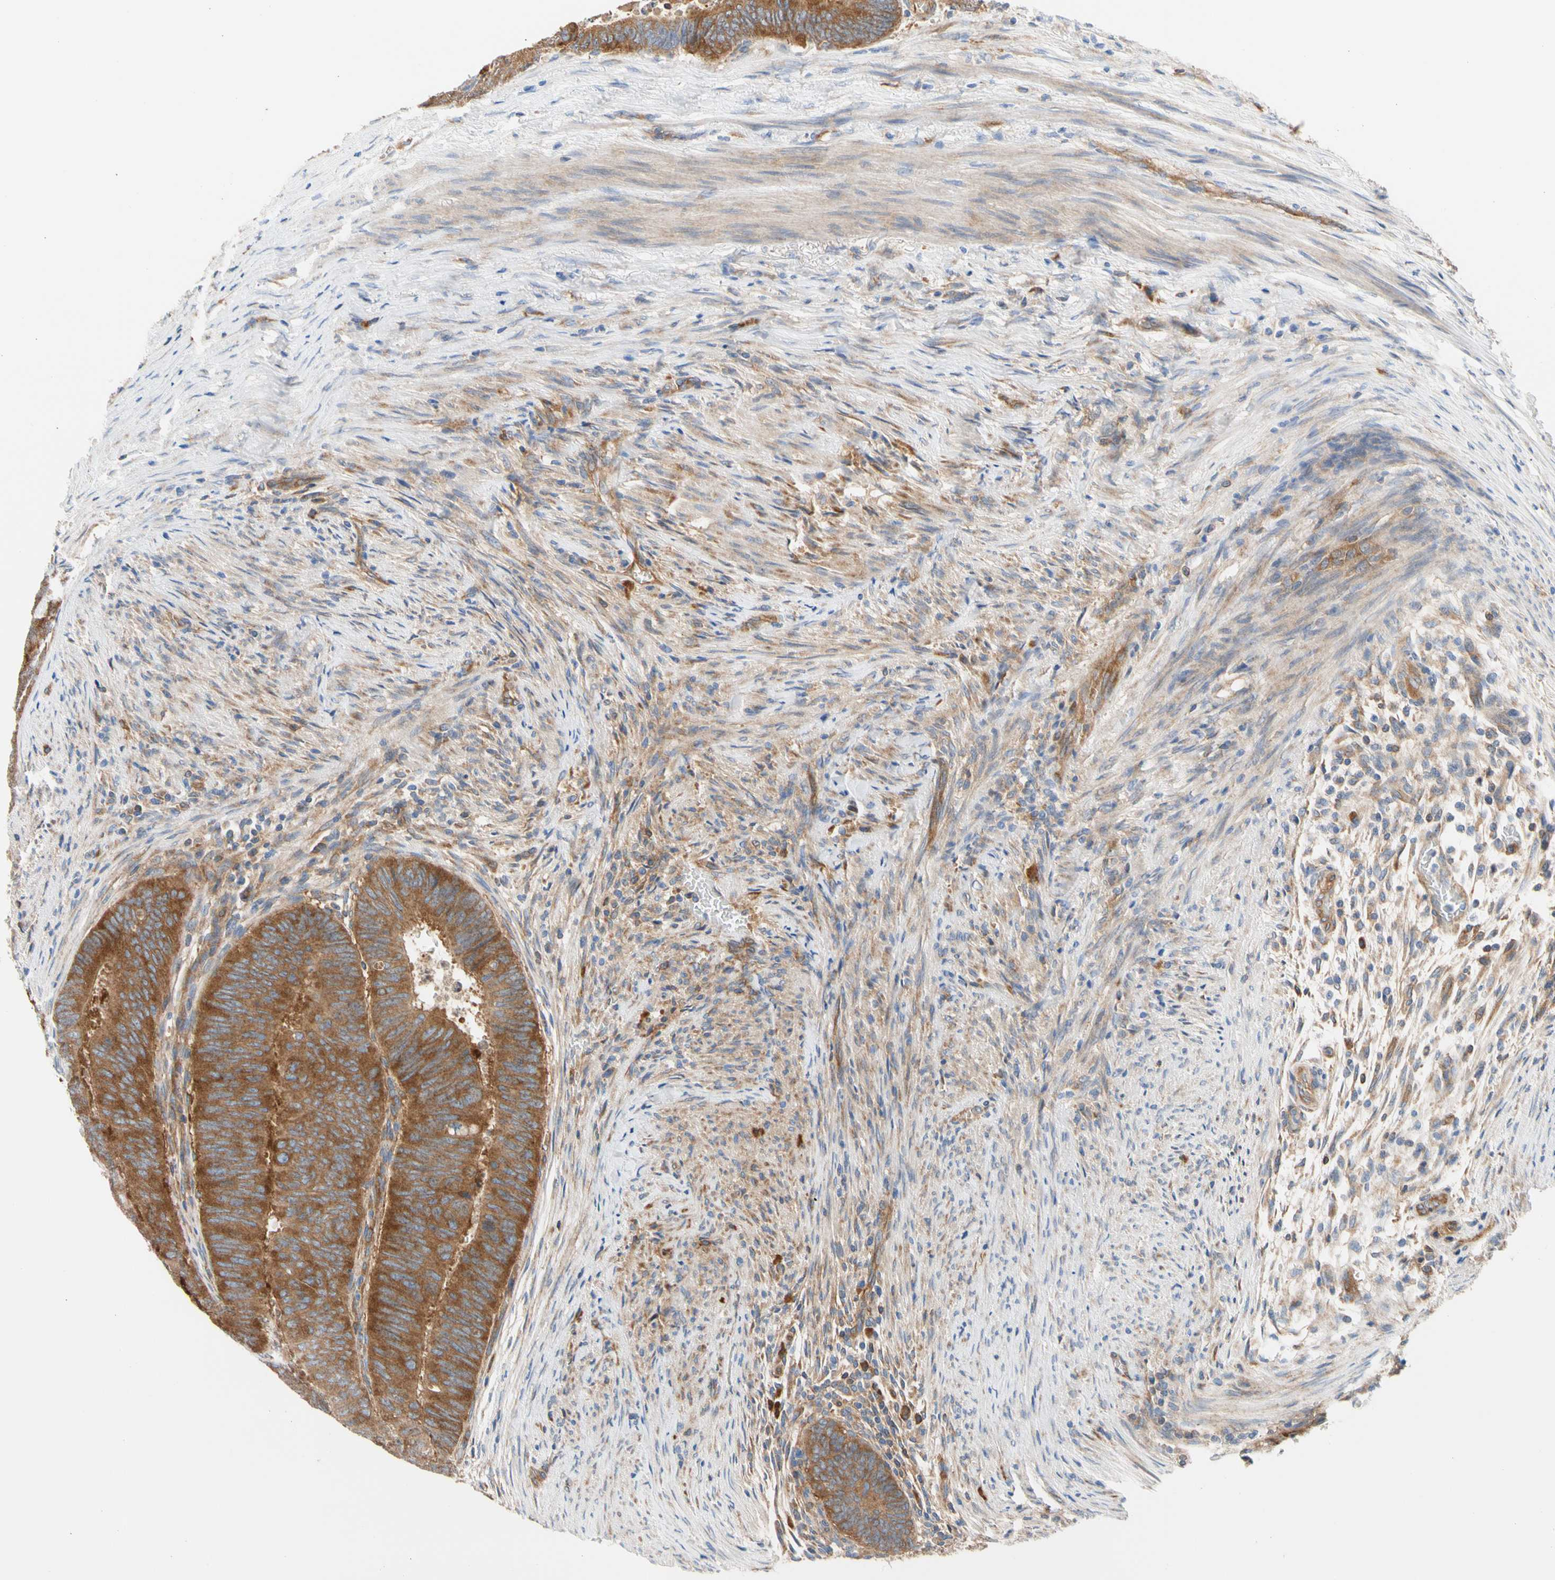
{"staining": {"intensity": "strong", "quantity": ">75%", "location": "cytoplasmic/membranous"}, "tissue": "colorectal cancer", "cell_type": "Tumor cells", "image_type": "cancer", "snomed": [{"axis": "morphology", "description": "Normal tissue, NOS"}, {"axis": "morphology", "description": "Adenocarcinoma, NOS"}, {"axis": "topography", "description": "Rectum"}, {"axis": "topography", "description": "Peripheral nerve tissue"}], "caption": "Adenocarcinoma (colorectal) was stained to show a protein in brown. There is high levels of strong cytoplasmic/membranous positivity in about >75% of tumor cells. Using DAB (3,3'-diaminobenzidine) (brown) and hematoxylin (blue) stains, captured at high magnification using brightfield microscopy.", "gene": "GPHN", "patient": {"sex": "male", "age": 92}}